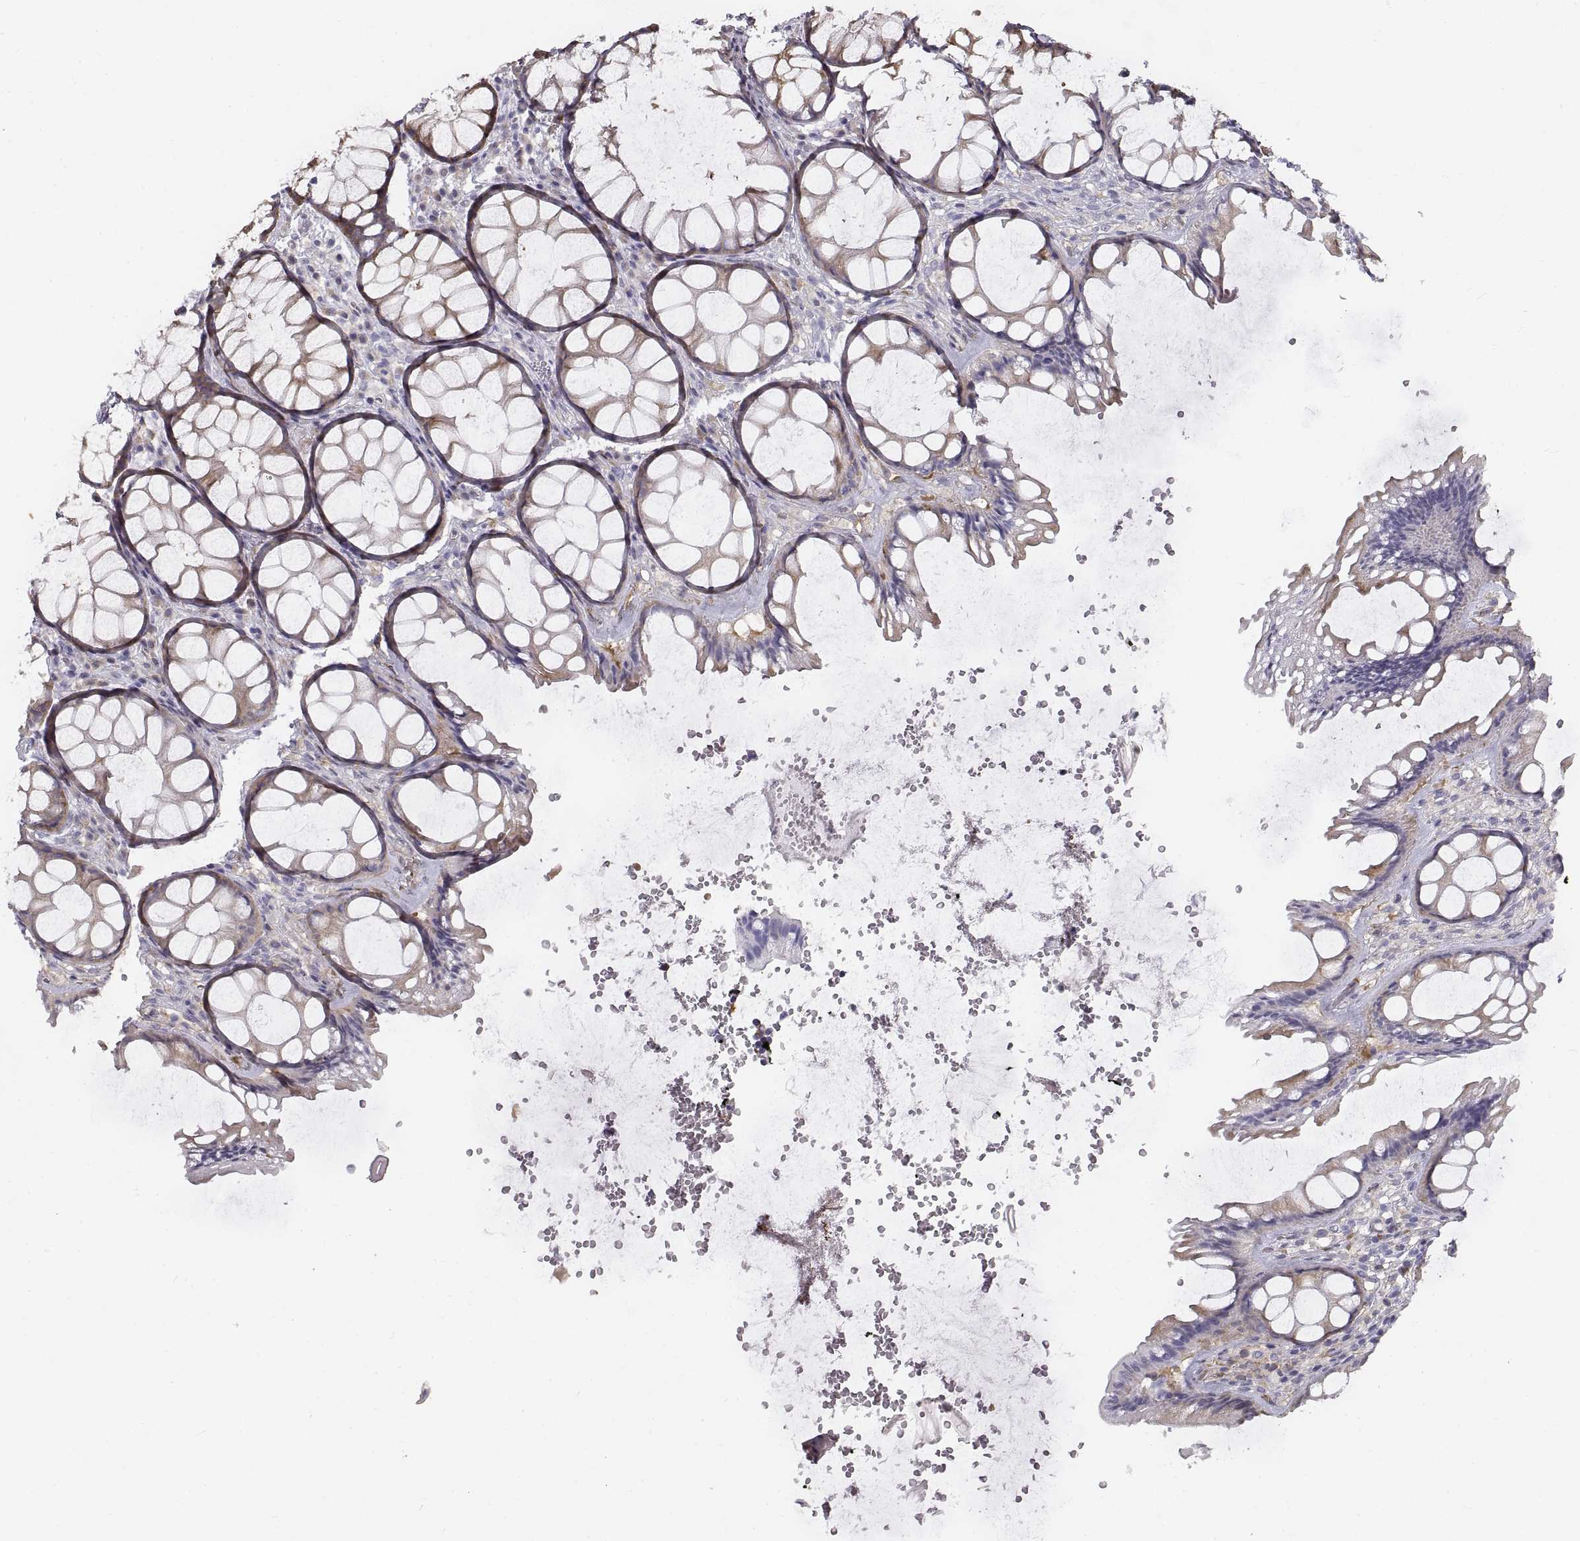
{"staining": {"intensity": "moderate", "quantity": "25%-75%", "location": "cytoplasmic/membranous"}, "tissue": "rectum", "cell_type": "Glandular cells", "image_type": "normal", "snomed": [{"axis": "morphology", "description": "Normal tissue, NOS"}, {"axis": "topography", "description": "Rectum"}], "caption": "The micrograph exhibits a brown stain indicating the presence of a protein in the cytoplasmic/membranous of glandular cells in rectum.", "gene": "HSP90AB1", "patient": {"sex": "female", "age": 62}}